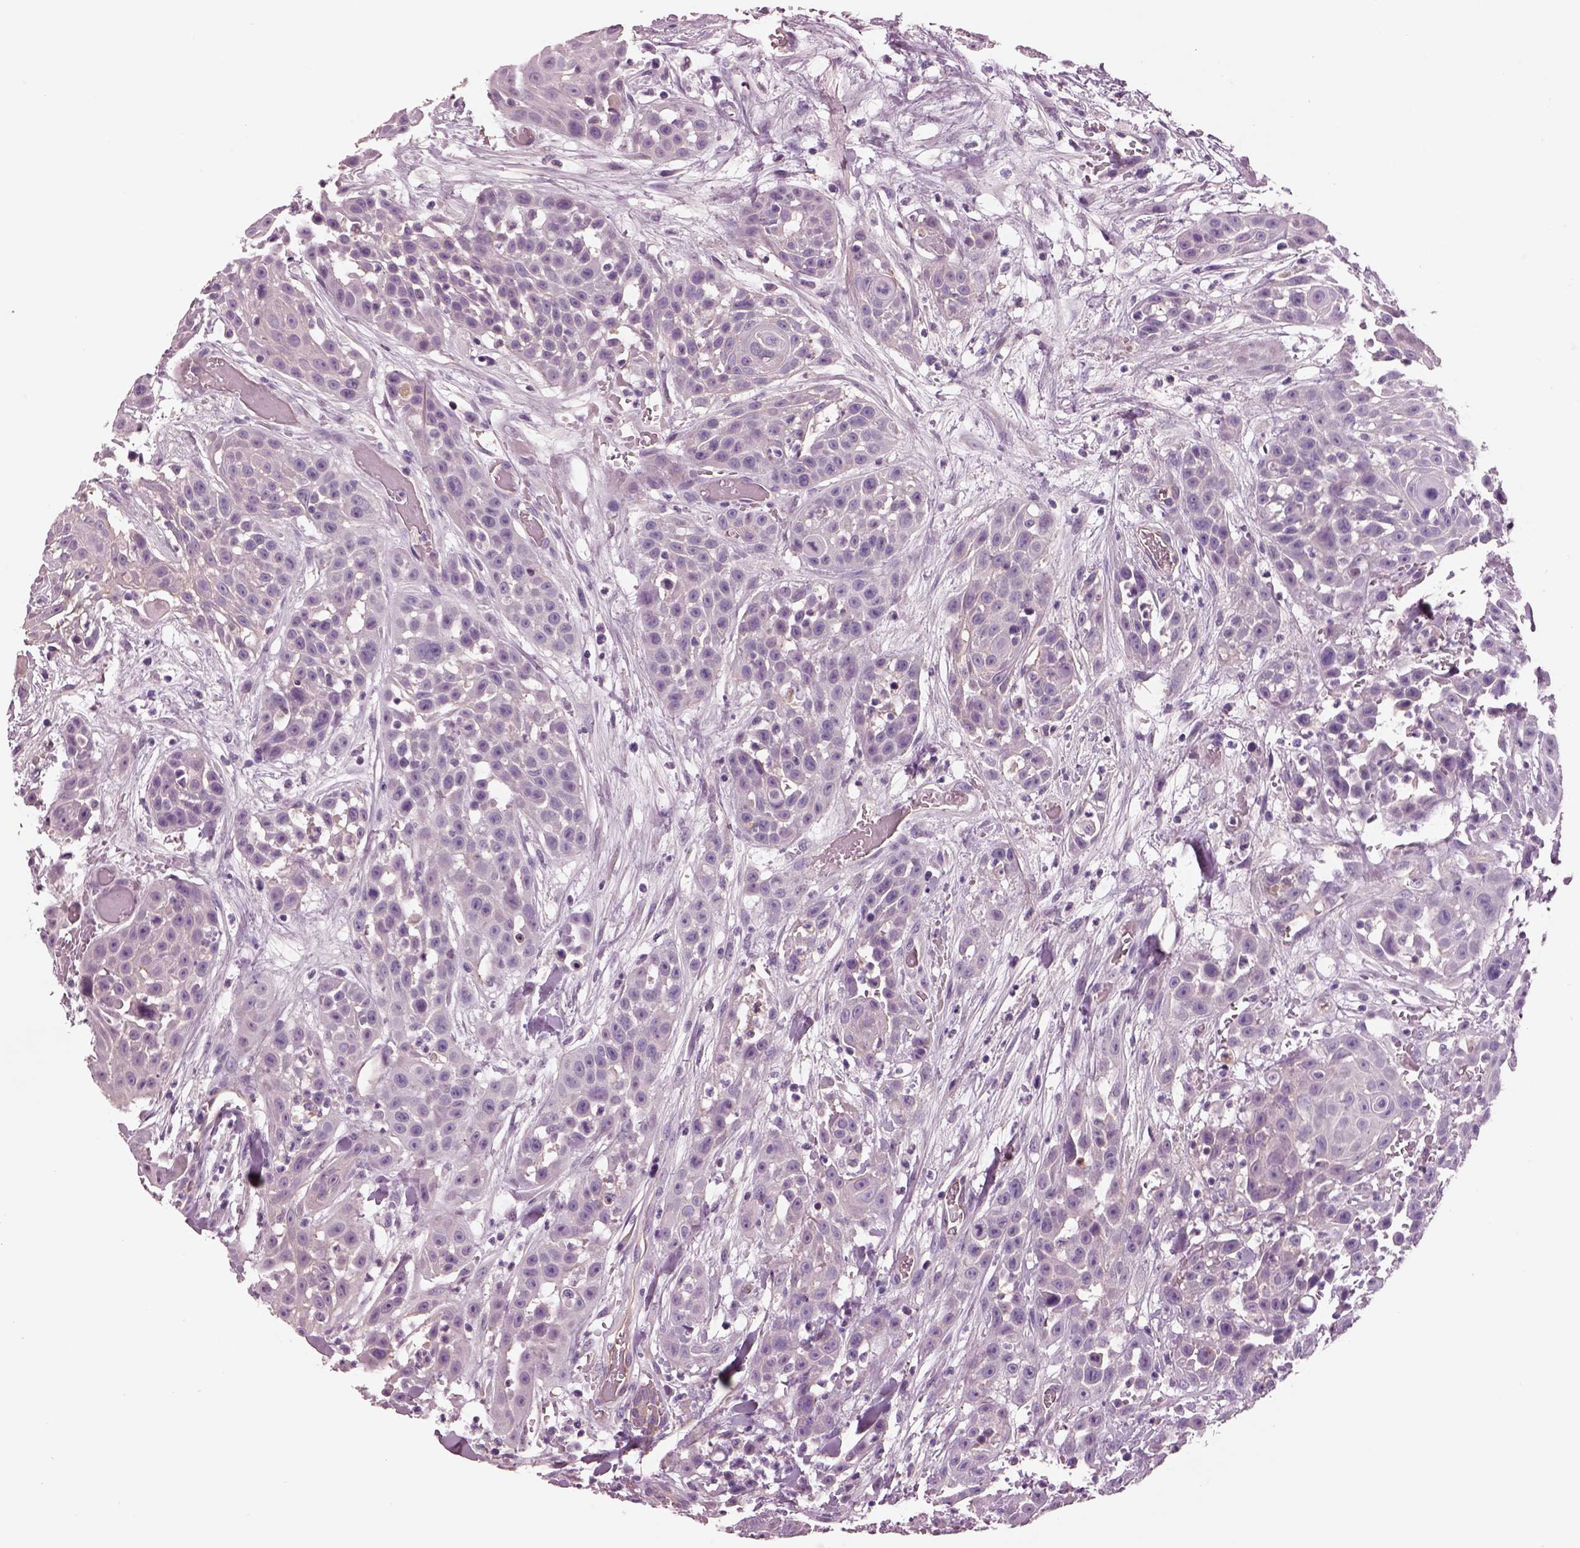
{"staining": {"intensity": "negative", "quantity": "none", "location": "none"}, "tissue": "head and neck cancer", "cell_type": "Tumor cells", "image_type": "cancer", "snomed": [{"axis": "morphology", "description": "Squamous cell carcinoma, NOS"}, {"axis": "topography", "description": "Oral tissue"}, {"axis": "topography", "description": "Head-Neck"}], "caption": "Tumor cells are negative for protein expression in human head and neck cancer (squamous cell carcinoma).", "gene": "IGLL1", "patient": {"sex": "male", "age": 81}}